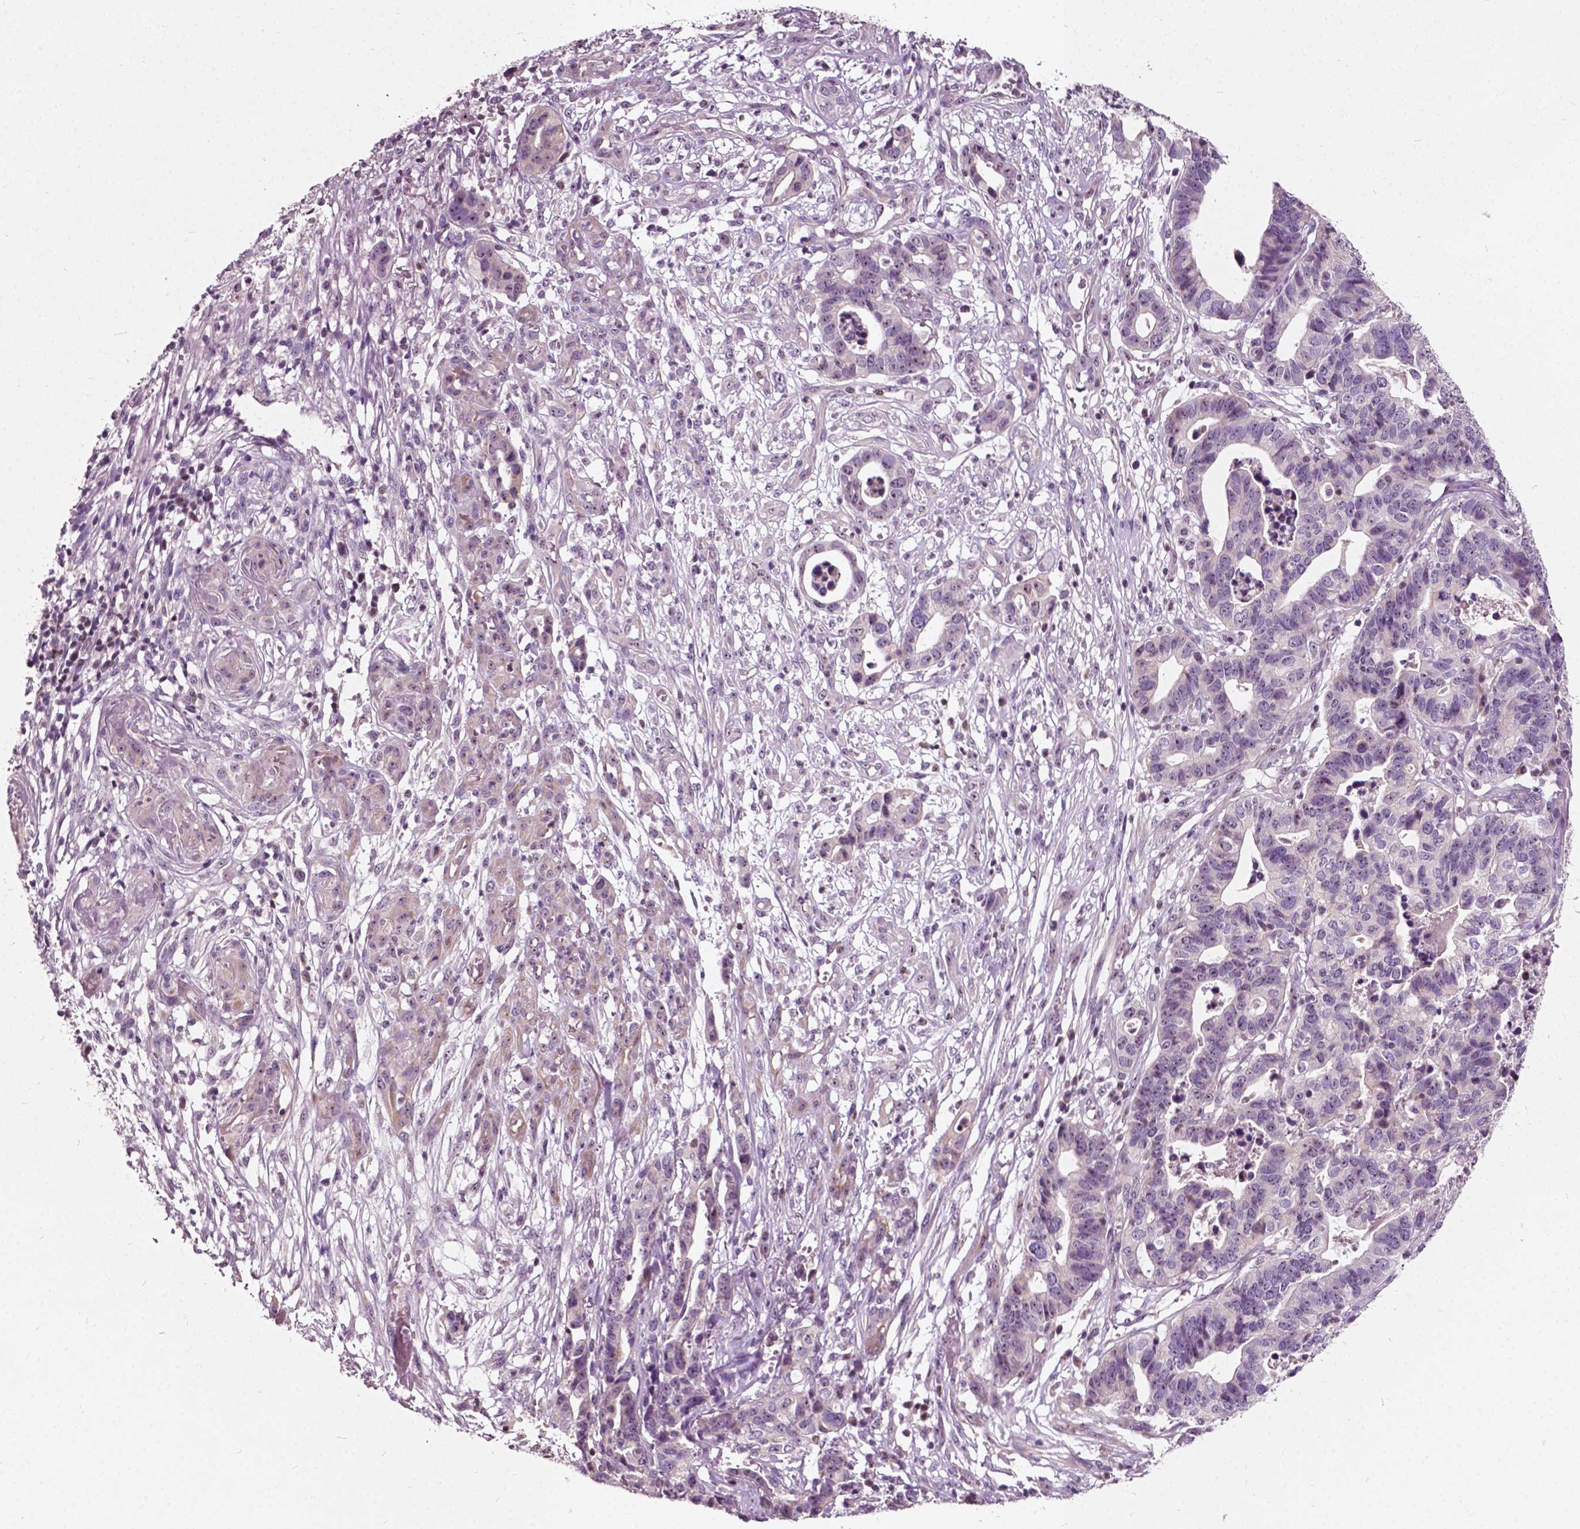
{"staining": {"intensity": "weak", "quantity": "<25%", "location": "nuclear"}, "tissue": "stomach cancer", "cell_type": "Tumor cells", "image_type": "cancer", "snomed": [{"axis": "morphology", "description": "Adenocarcinoma, NOS"}, {"axis": "topography", "description": "Stomach, upper"}], "caption": "This histopathology image is of stomach cancer (adenocarcinoma) stained with immunohistochemistry (IHC) to label a protein in brown with the nuclei are counter-stained blue. There is no expression in tumor cells.", "gene": "ODF3L2", "patient": {"sex": "female", "age": 67}}